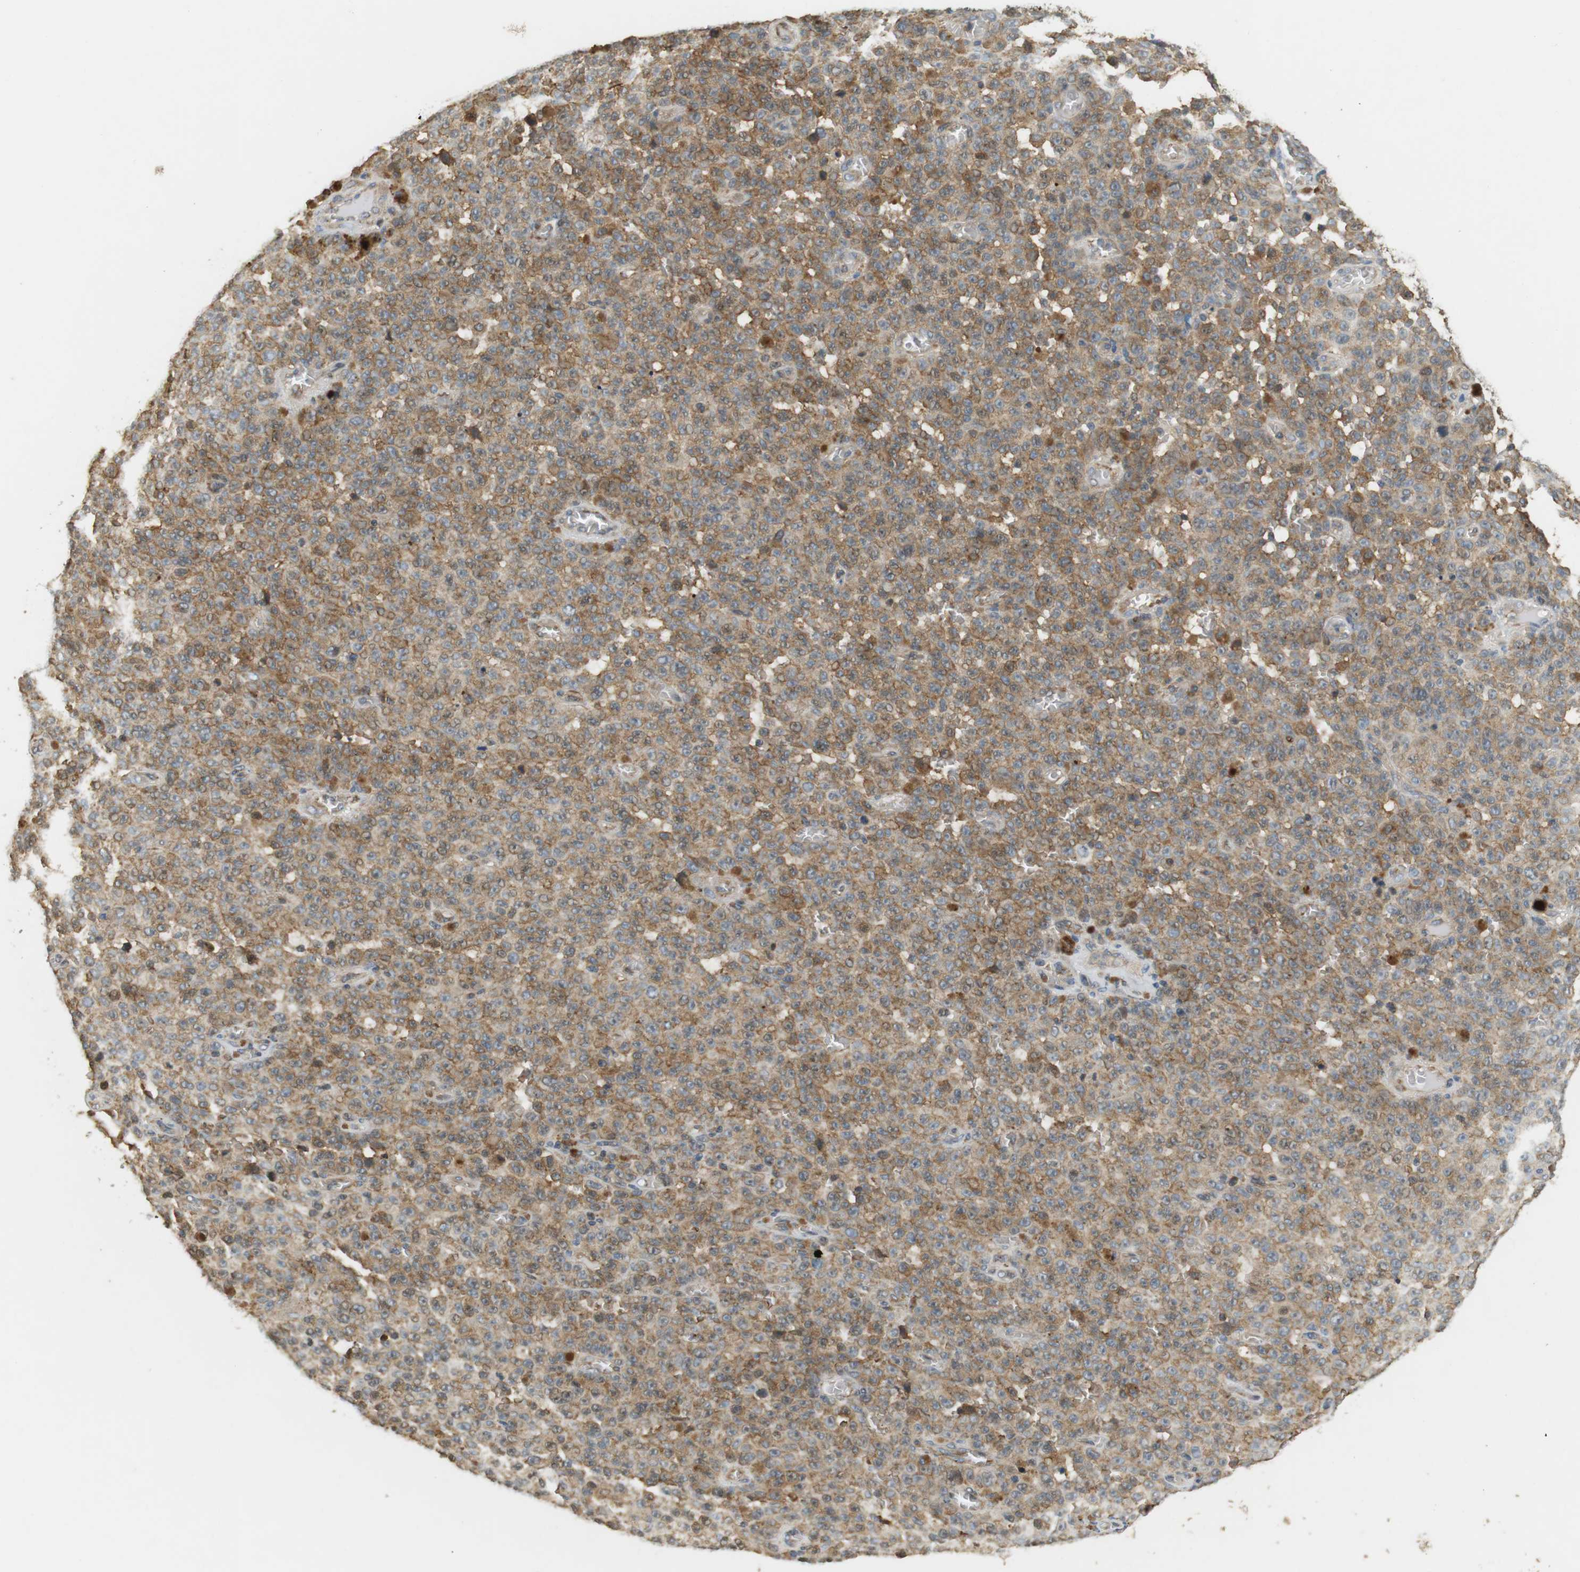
{"staining": {"intensity": "moderate", "quantity": ">75%", "location": "cytoplasmic/membranous"}, "tissue": "melanoma", "cell_type": "Tumor cells", "image_type": "cancer", "snomed": [{"axis": "morphology", "description": "Malignant melanoma, NOS"}, {"axis": "topography", "description": "Skin"}], "caption": "A brown stain labels moderate cytoplasmic/membranous expression of a protein in human melanoma tumor cells.", "gene": "P2RY1", "patient": {"sex": "female", "age": 82}}